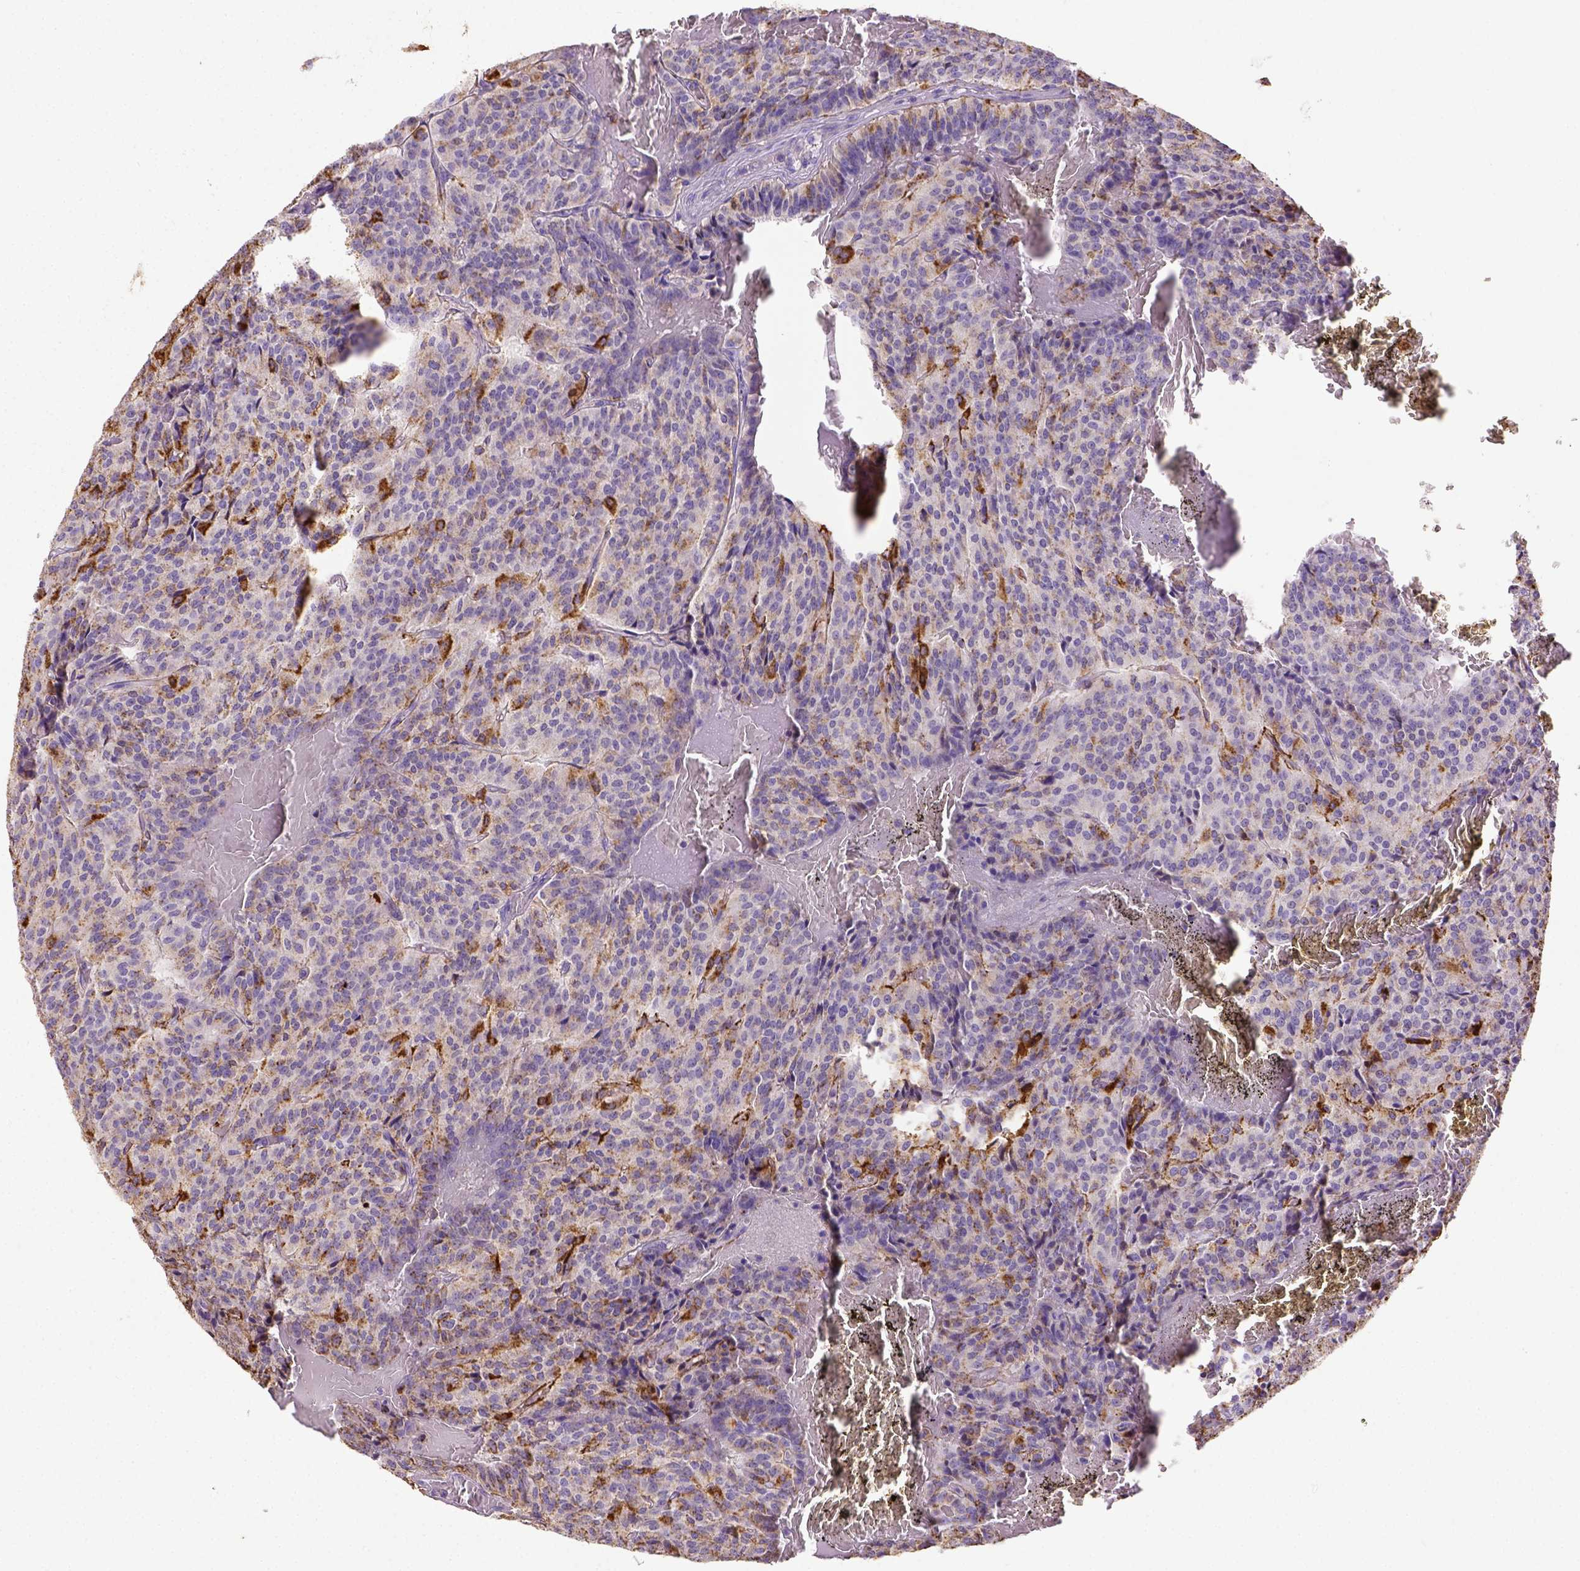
{"staining": {"intensity": "moderate", "quantity": "<25%", "location": "cytoplasmic/membranous"}, "tissue": "carcinoid", "cell_type": "Tumor cells", "image_type": "cancer", "snomed": [{"axis": "morphology", "description": "Carcinoid, malignant, NOS"}, {"axis": "topography", "description": "Lung"}], "caption": "Human carcinoid stained with a brown dye exhibits moderate cytoplasmic/membranous positive staining in approximately <25% of tumor cells.", "gene": "B3GAT1", "patient": {"sex": "male", "age": 70}}